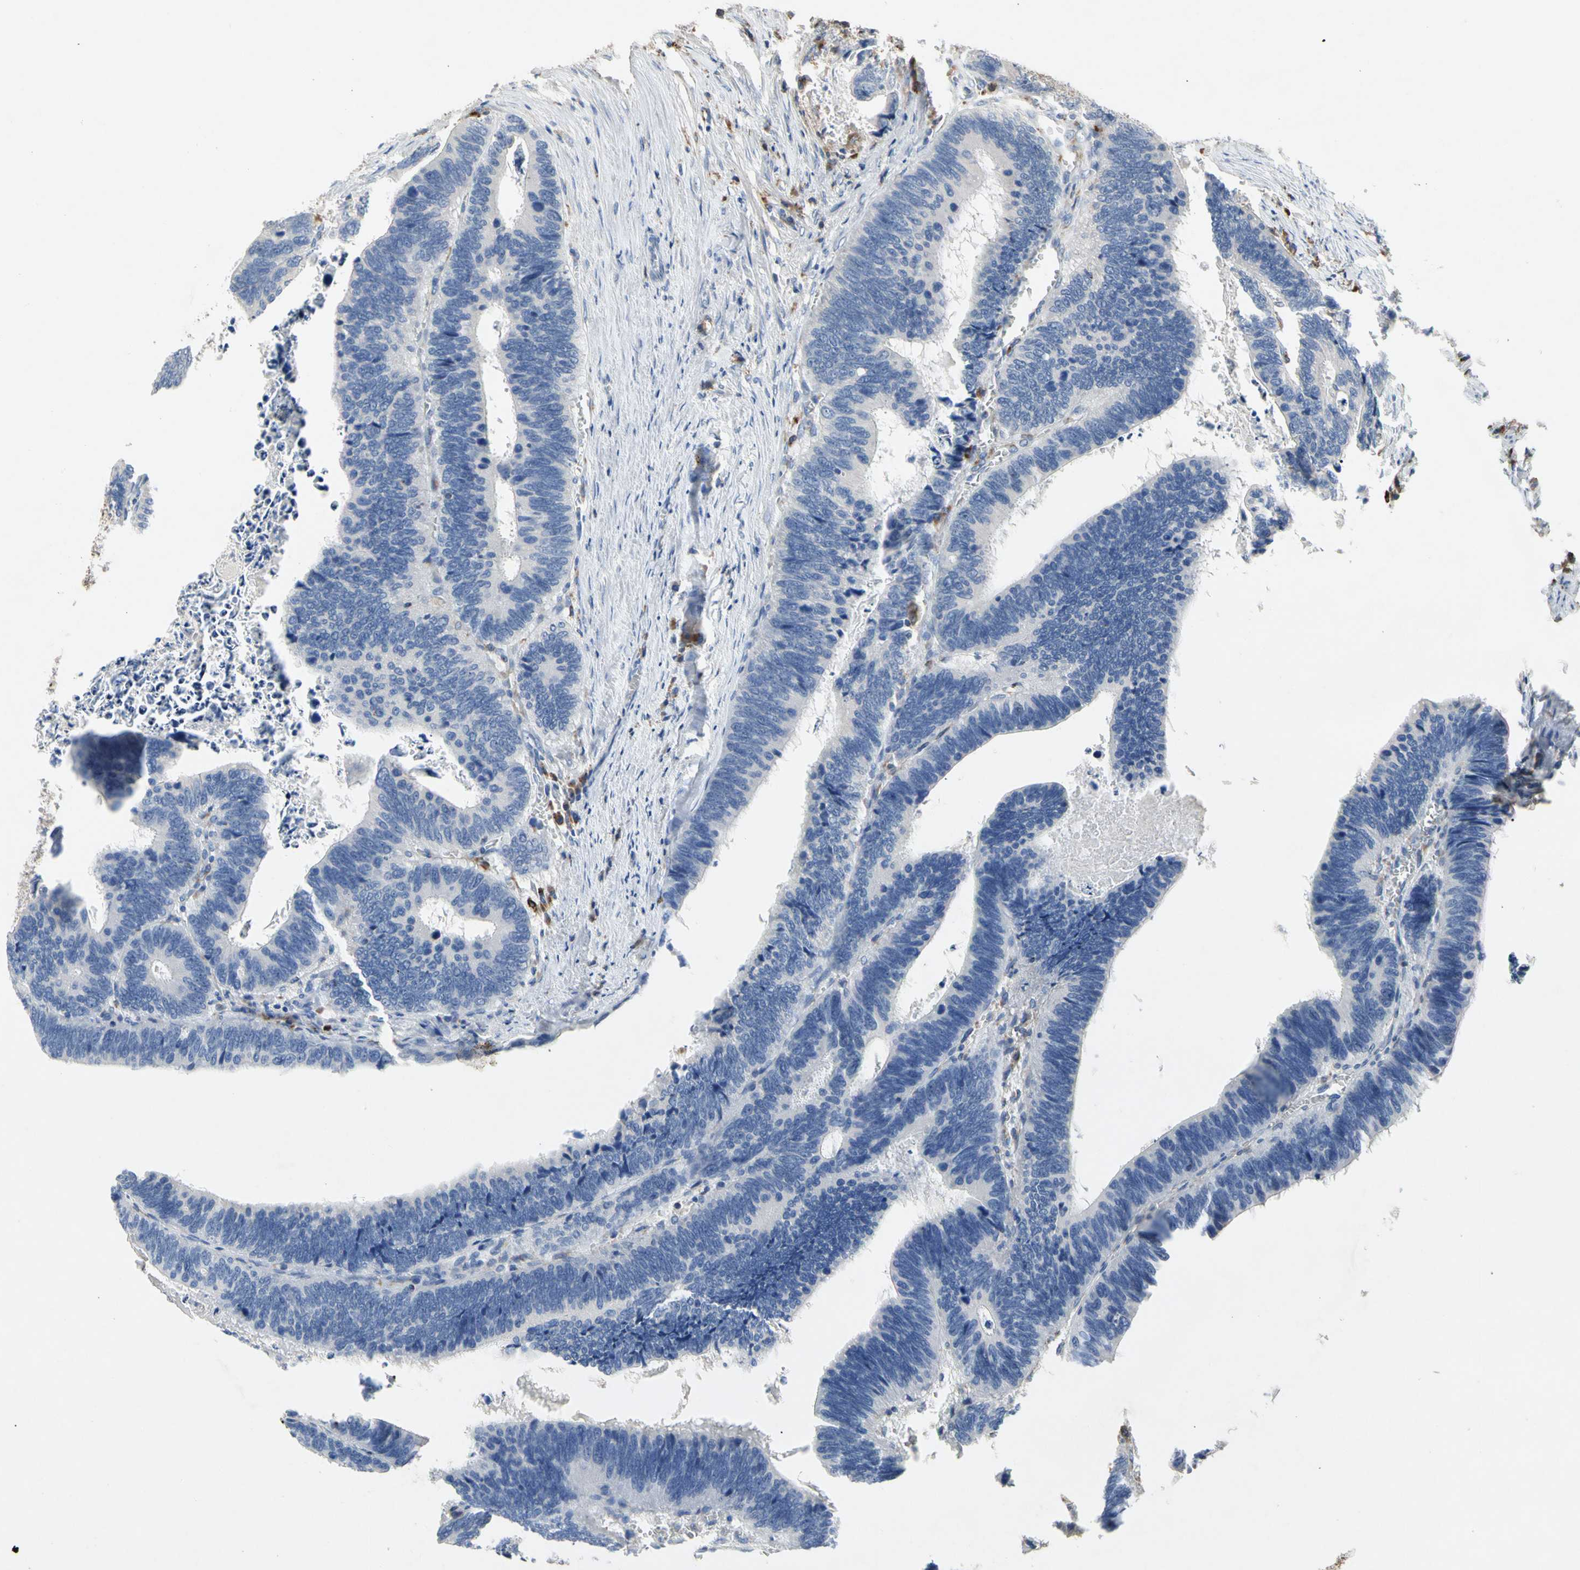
{"staining": {"intensity": "negative", "quantity": "none", "location": "none"}, "tissue": "colorectal cancer", "cell_type": "Tumor cells", "image_type": "cancer", "snomed": [{"axis": "morphology", "description": "Adenocarcinoma, NOS"}, {"axis": "topography", "description": "Colon"}], "caption": "Human colorectal adenocarcinoma stained for a protein using IHC demonstrates no staining in tumor cells.", "gene": "ADA2", "patient": {"sex": "male", "age": 72}}